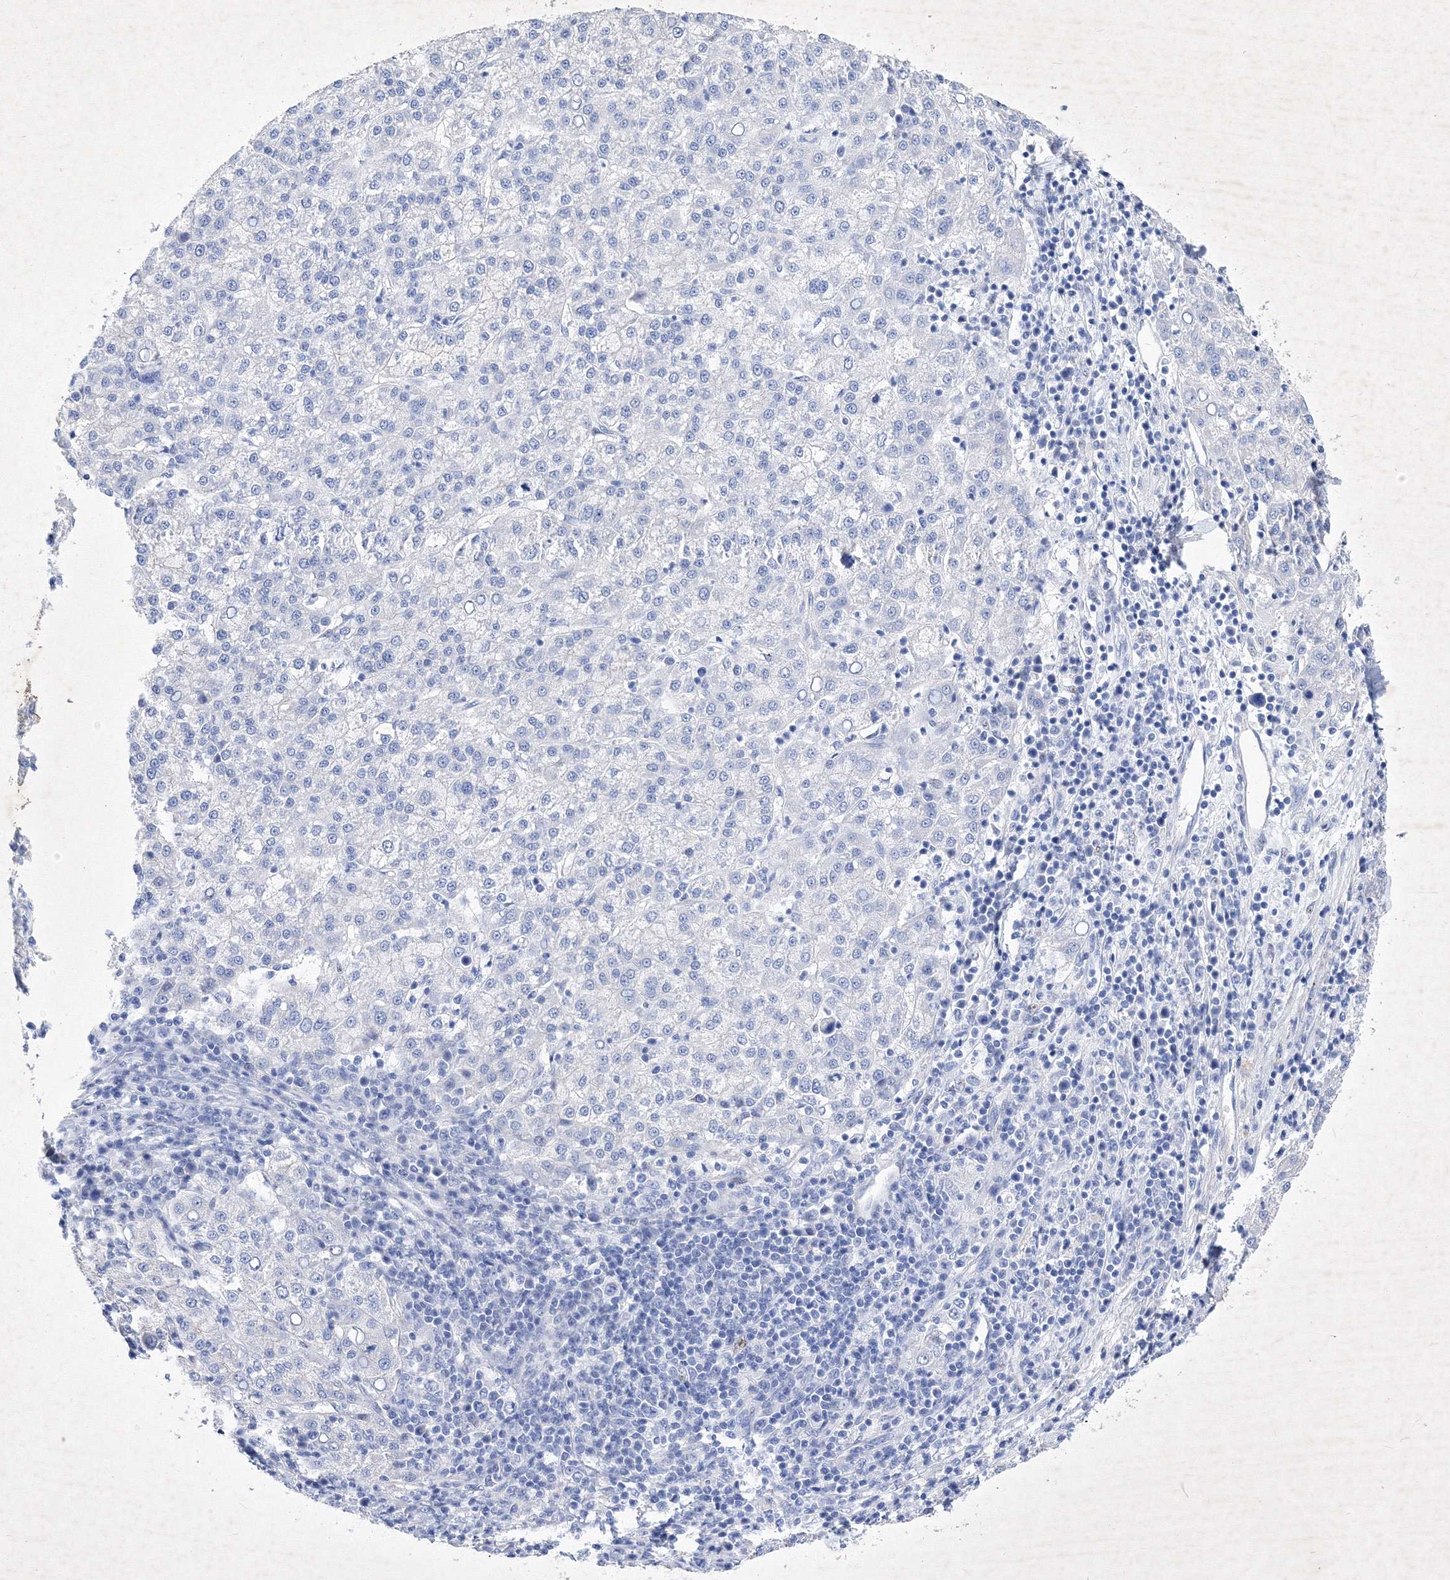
{"staining": {"intensity": "negative", "quantity": "none", "location": "none"}, "tissue": "liver cancer", "cell_type": "Tumor cells", "image_type": "cancer", "snomed": [{"axis": "morphology", "description": "Carcinoma, Hepatocellular, NOS"}, {"axis": "topography", "description": "Liver"}], "caption": "Immunohistochemistry (IHC) histopathology image of neoplastic tissue: hepatocellular carcinoma (liver) stained with DAB demonstrates no significant protein staining in tumor cells.", "gene": "GPN1", "patient": {"sex": "female", "age": 58}}